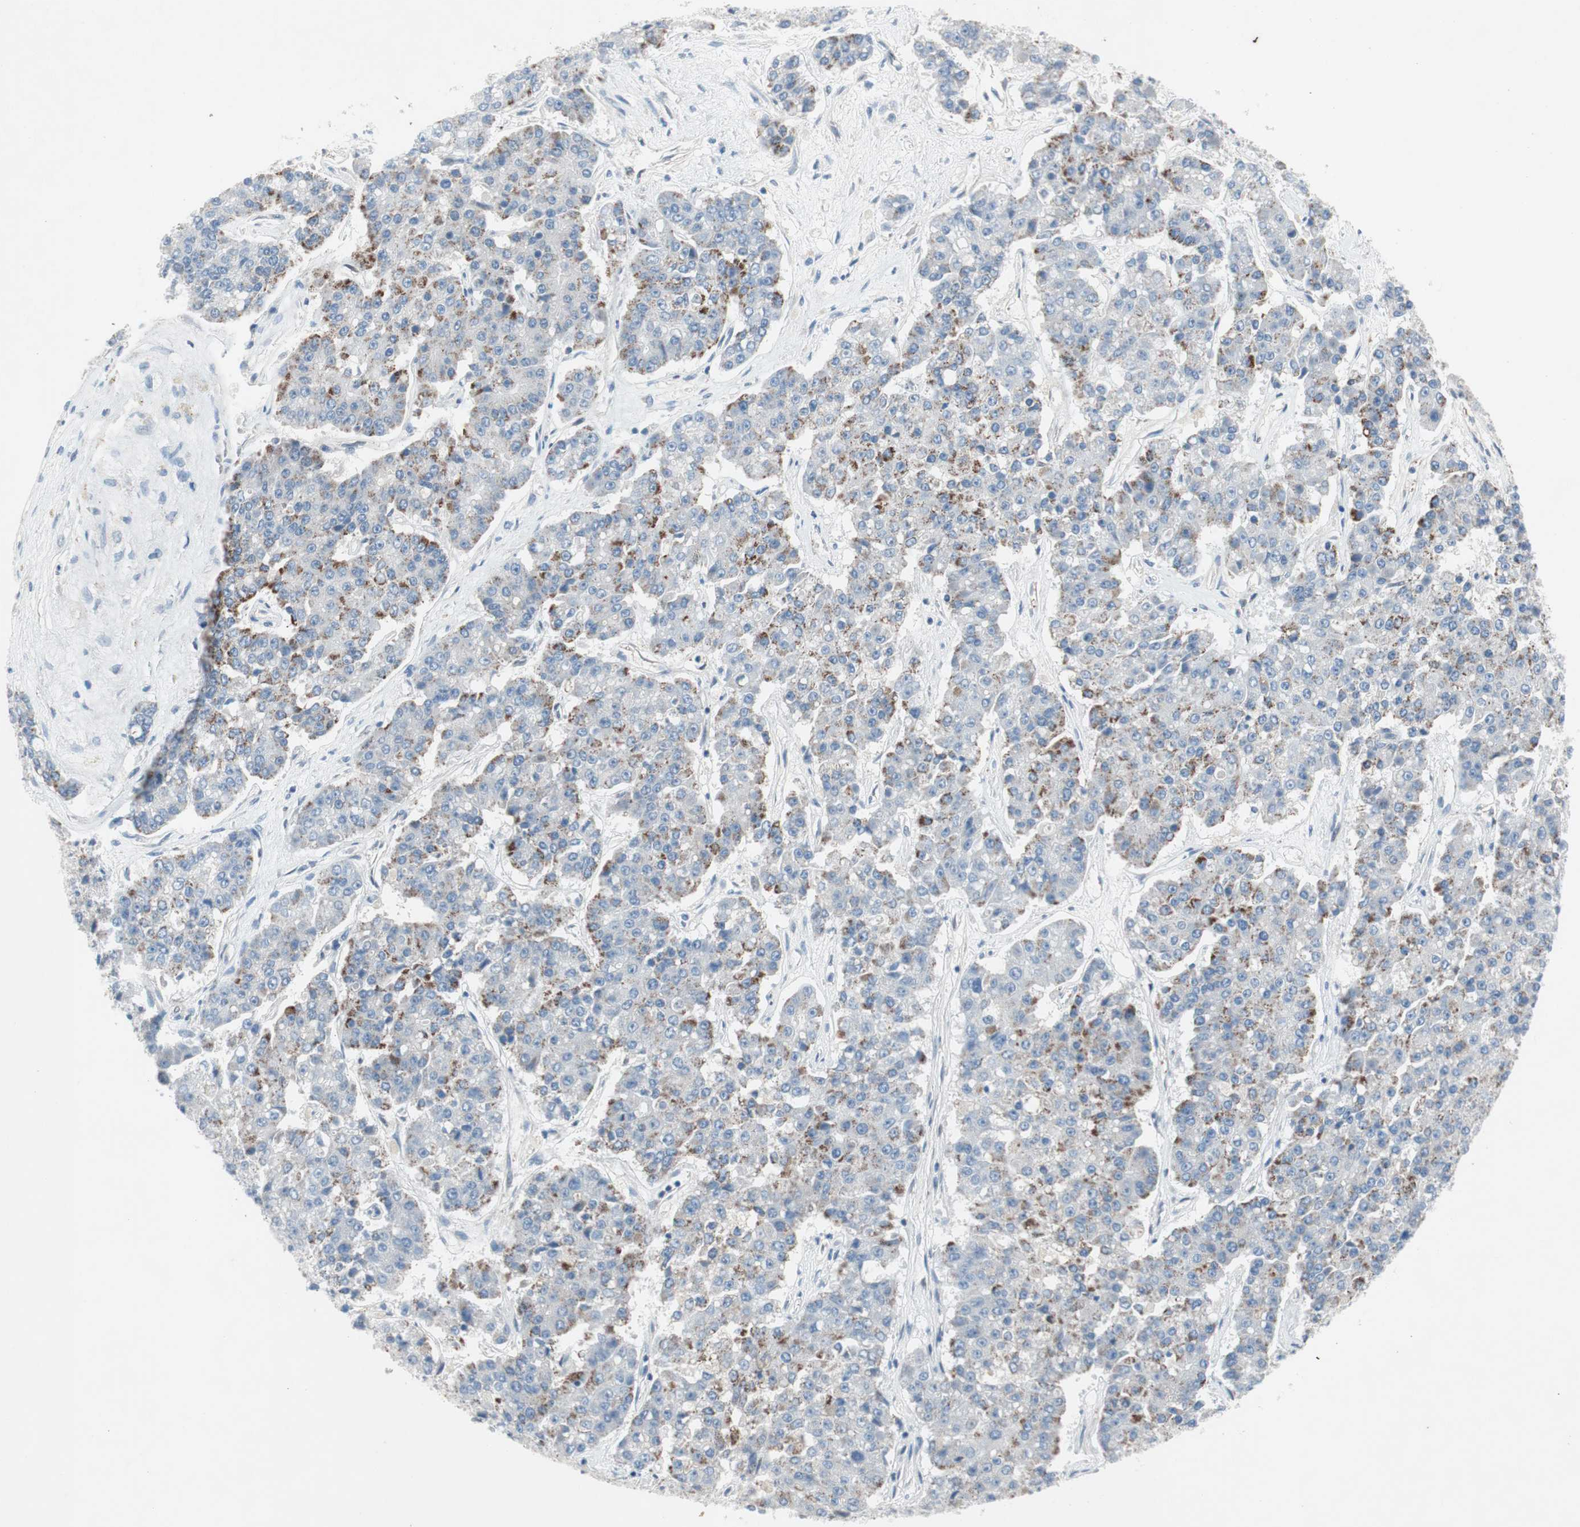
{"staining": {"intensity": "moderate", "quantity": "<25%", "location": "cytoplasmic/membranous"}, "tissue": "pancreatic cancer", "cell_type": "Tumor cells", "image_type": "cancer", "snomed": [{"axis": "morphology", "description": "Adenocarcinoma, NOS"}, {"axis": "topography", "description": "Pancreas"}], "caption": "Immunohistochemistry (IHC) micrograph of neoplastic tissue: pancreatic cancer stained using immunohistochemistry (IHC) demonstrates low levels of moderate protein expression localized specifically in the cytoplasmic/membranous of tumor cells, appearing as a cytoplasmic/membranous brown color.", "gene": "ARNT2", "patient": {"sex": "male", "age": 50}}